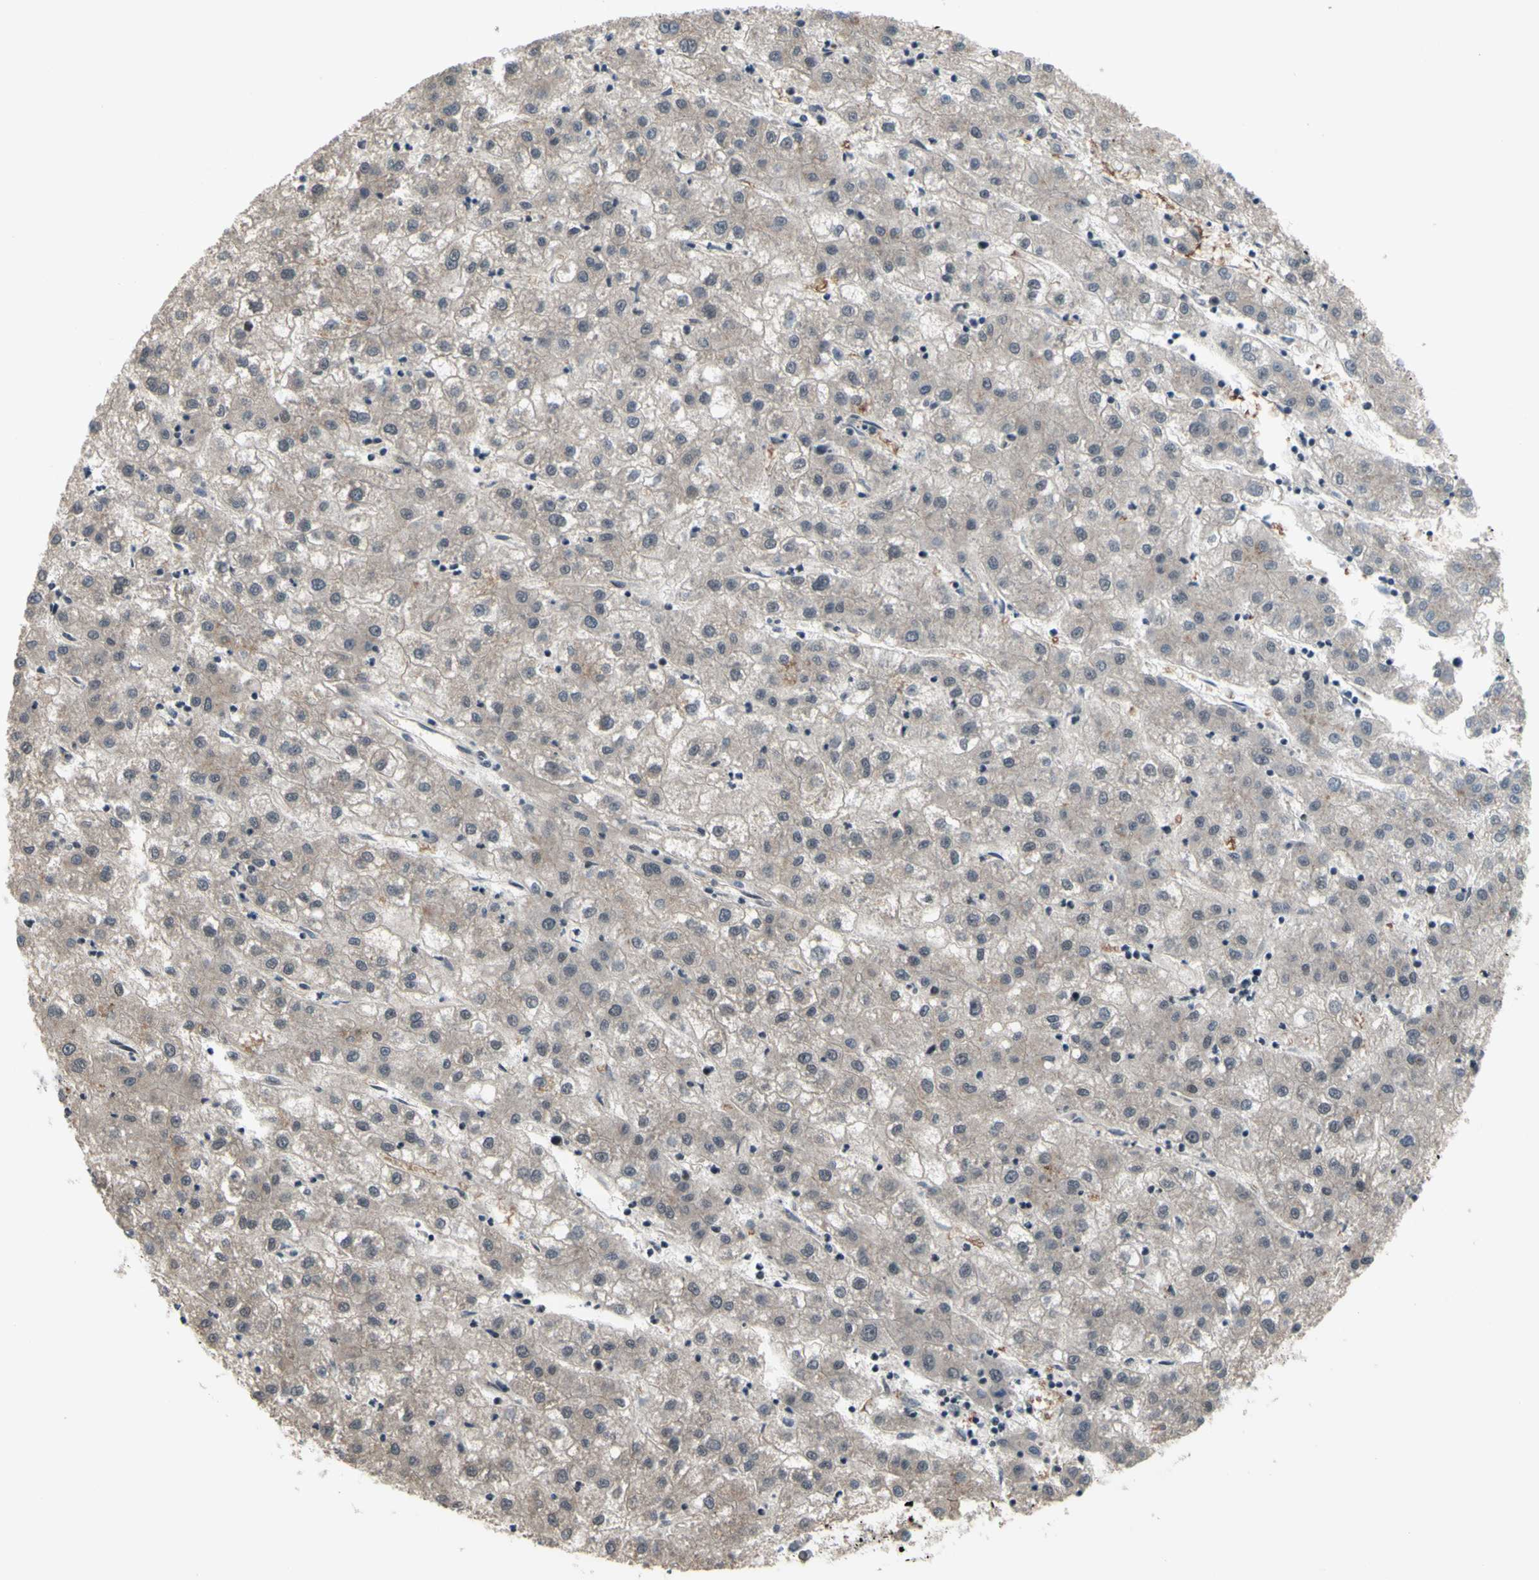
{"staining": {"intensity": "weak", "quantity": ">75%", "location": "cytoplasmic/membranous"}, "tissue": "liver cancer", "cell_type": "Tumor cells", "image_type": "cancer", "snomed": [{"axis": "morphology", "description": "Carcinoma, Hepatocellular, NOS"}, {"axis": "topography", "description": "Liver"}], "caption": "Weak cytoplasmic/membranous protein staining is seen in approximately >75% of tumor cells in liver cancer (hepatocellular carcinoma). The staining was performed using DAB to visualize the protein expression in brown, while the nuclei were stained in blue with hematoxylin (Magnification: 20x).", "gene": "TRDMT1", "patient": {"sex": "male", "age": 72}}